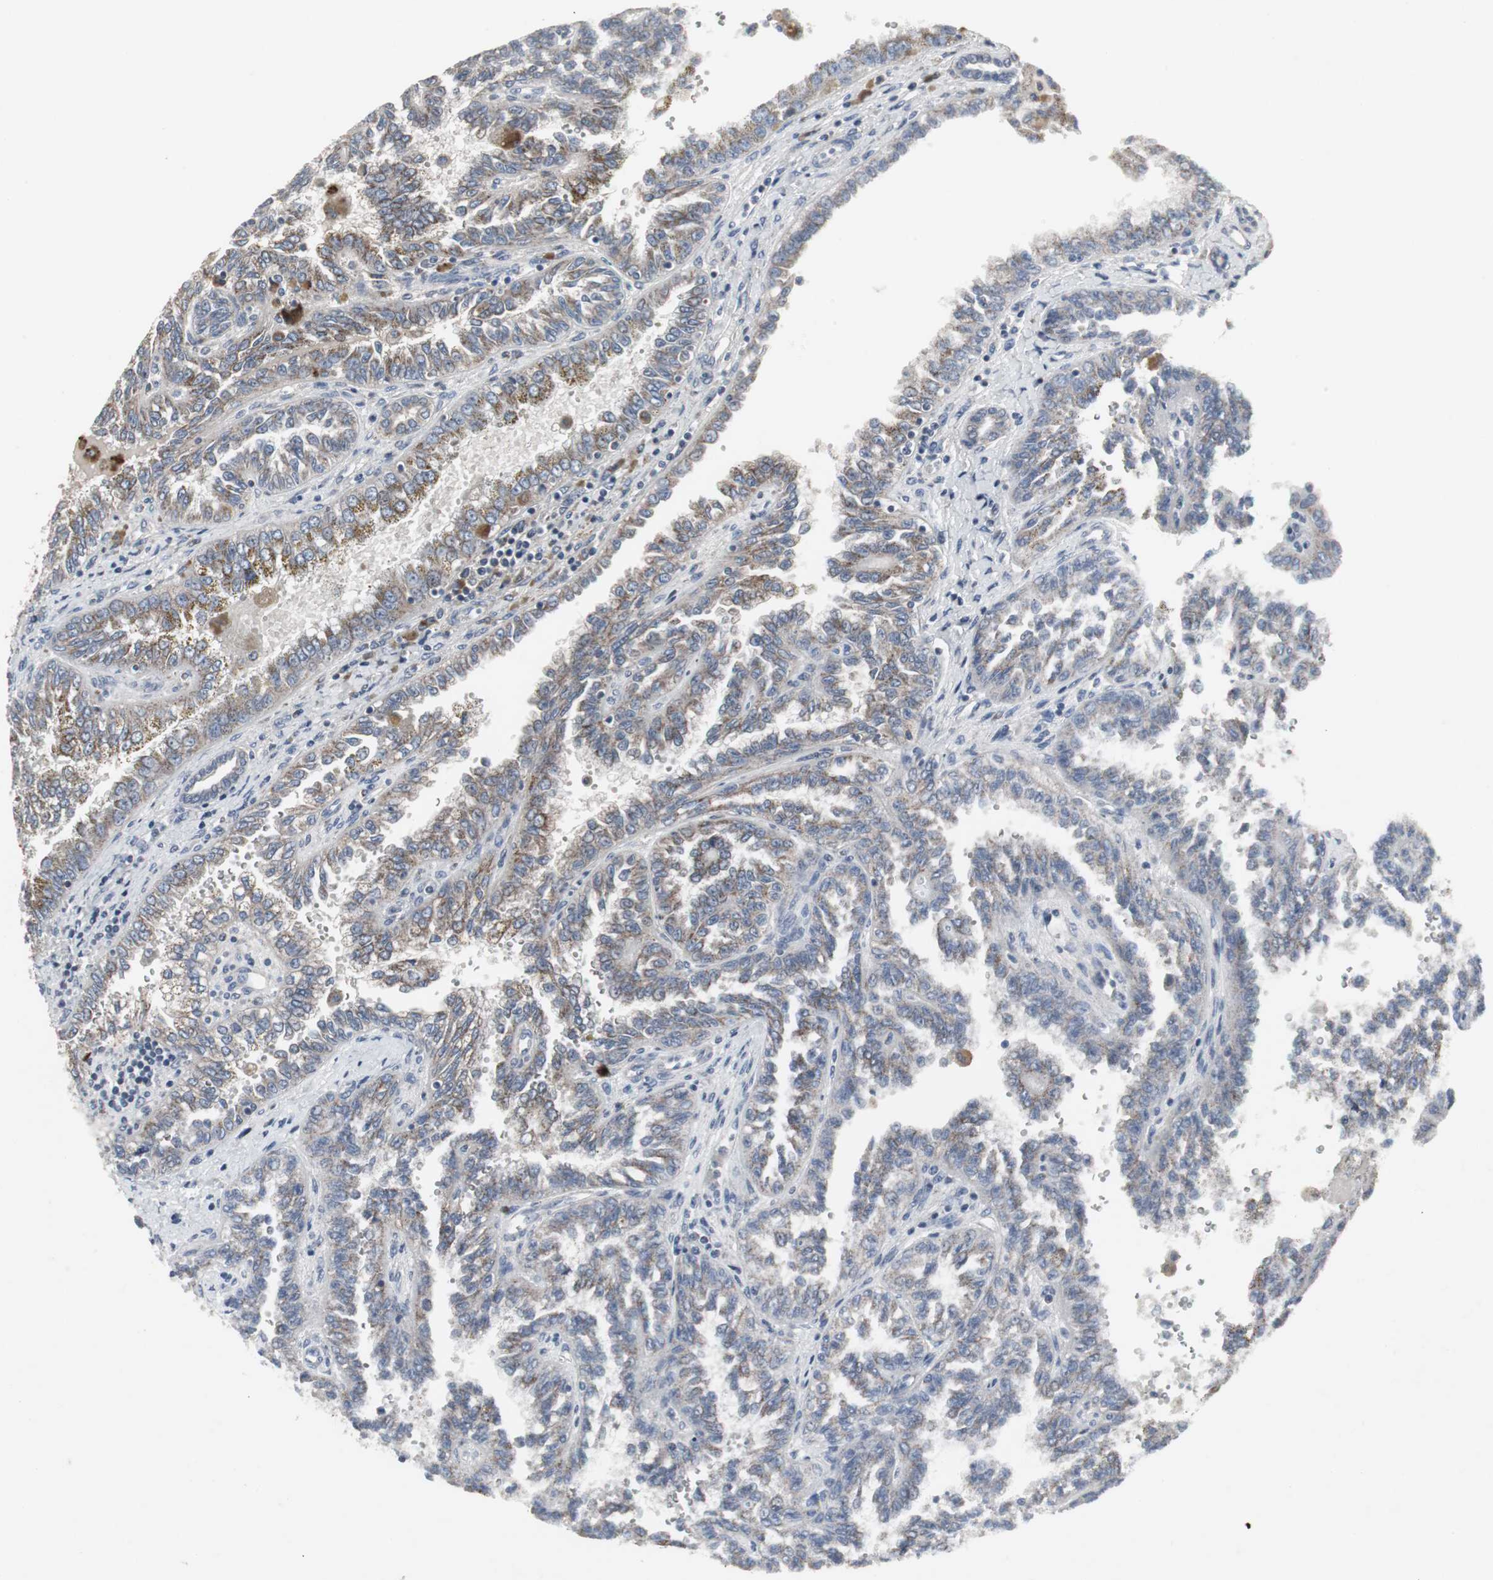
{"staining": {"intensity": "moderate", "quantity": "25%-75%", "location": "cytoplasmic/membranous"}, "tissue": "renal cancer", "cell_type": "Tumor cells", "image_type": "cancer", "snomed": [{"axis": "morphology", "description": "Inflammation, NOS"}, {"axis": "morphology", "description": "Adenocarcinoma, NOS"}, {"axis": "topography", "description": "Kidney"}], "caption": "DAB (3,3'-diaminobenzidine) immunohistochemical staining of human renal cancer demonstrates moderate cytoplasmic/membranous protein staining in approximately 25%-75% of tumor cells.", "gene": "ACAA1", "patient": {"sex": "male", "age": 68}}